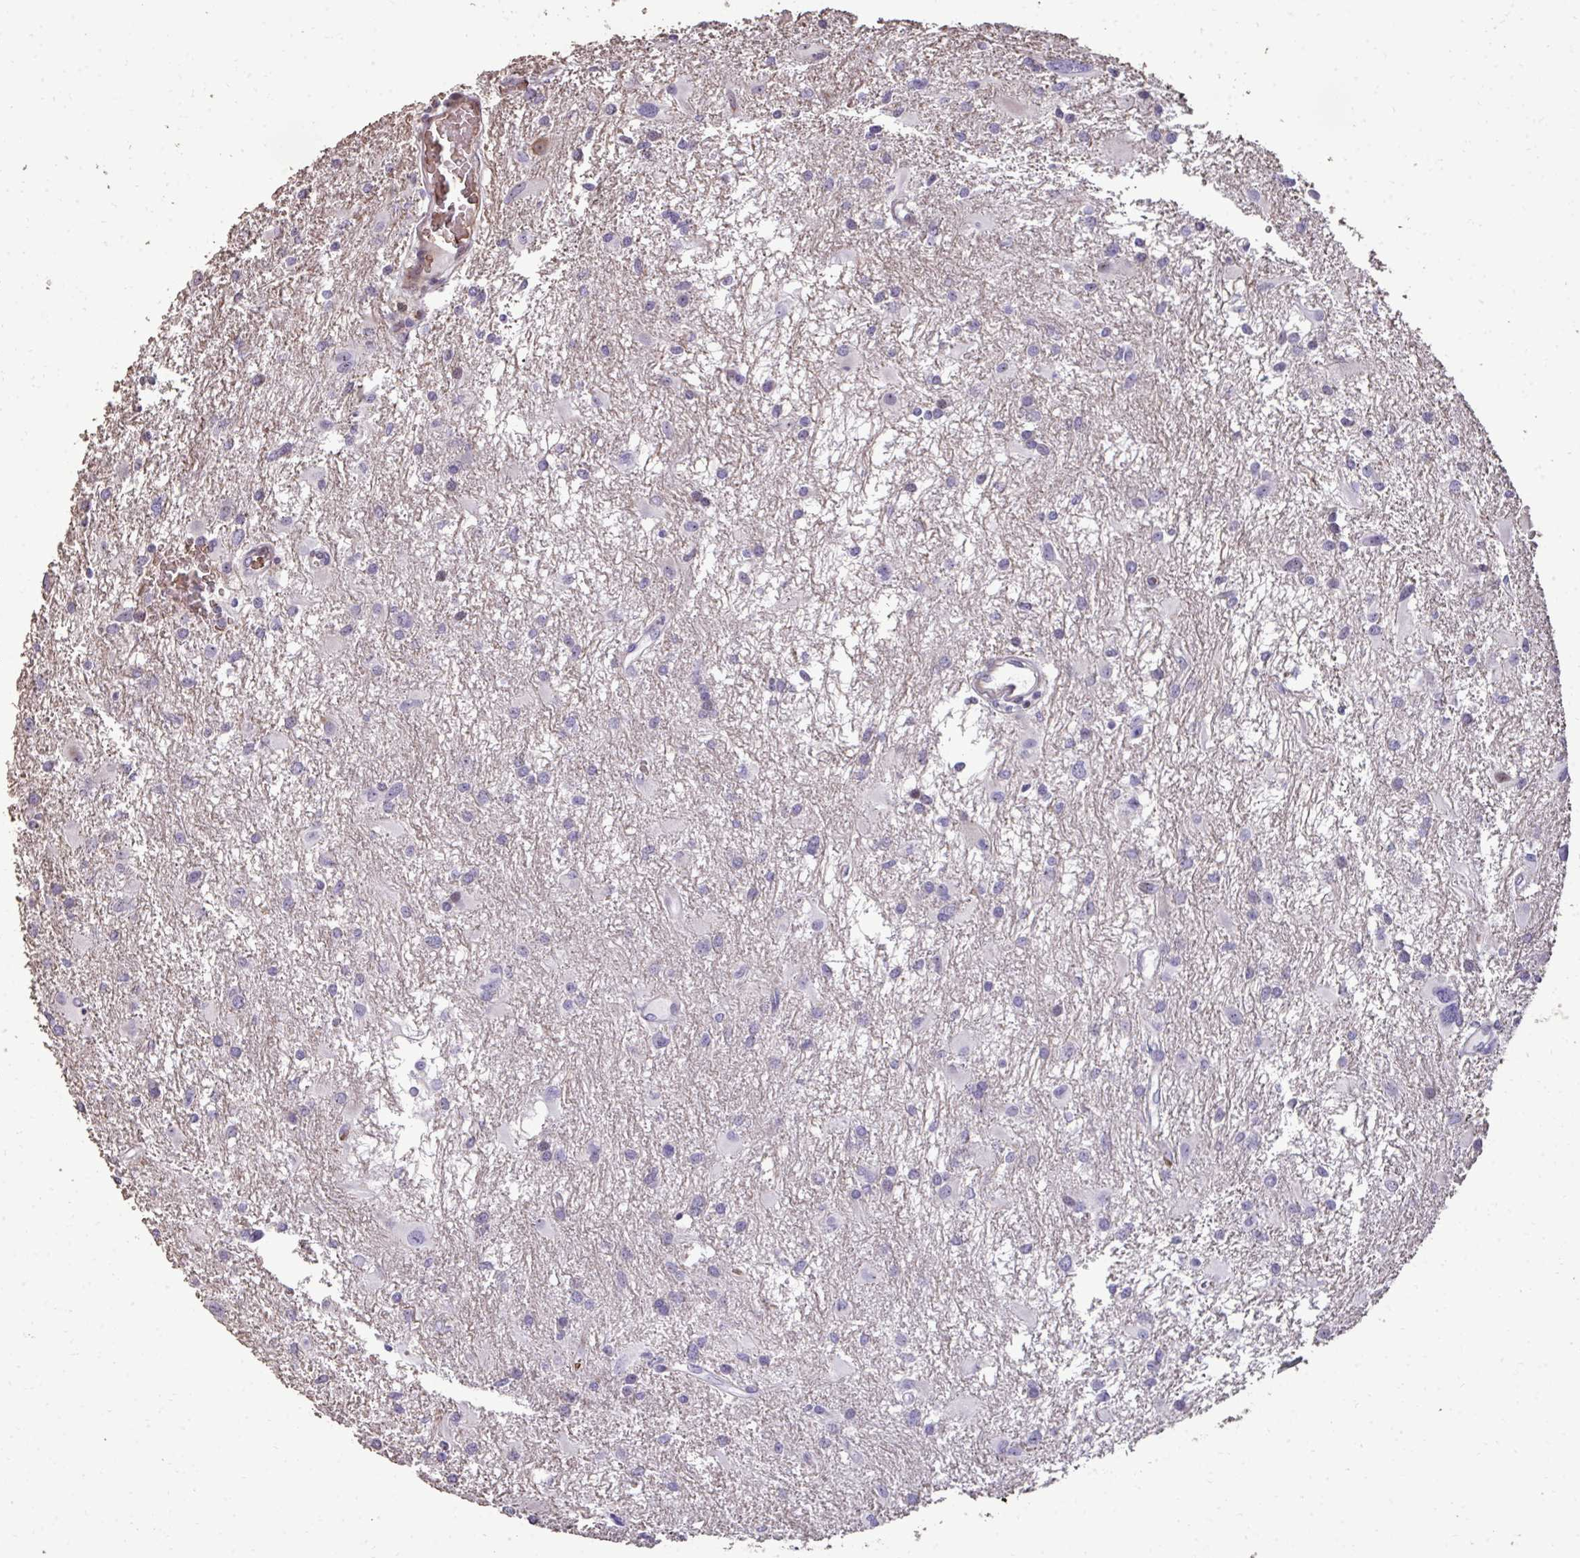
{"staining": {"intensity": "negative", "quantity": "none", "location": "none"}, "tissue": "glioma", "cell_type": "Tumor cells", "image_type": "cancer", "snomed": [{"axis": "morphology", "description": "Glioma, malignant, High grade"}, {"axis": "topography", "description": "Brain"}], "caption": "IHC micrograph of human glioma stained for a protein (brown), which shows no positivity in tumor cells. (Brightfield microscopy of DAB (3,3'-diaminobenzidine) immunohistochemistry at high magnification).", "gene": "FIBCD1", "patient": {"sex": "male", "age": 53}}